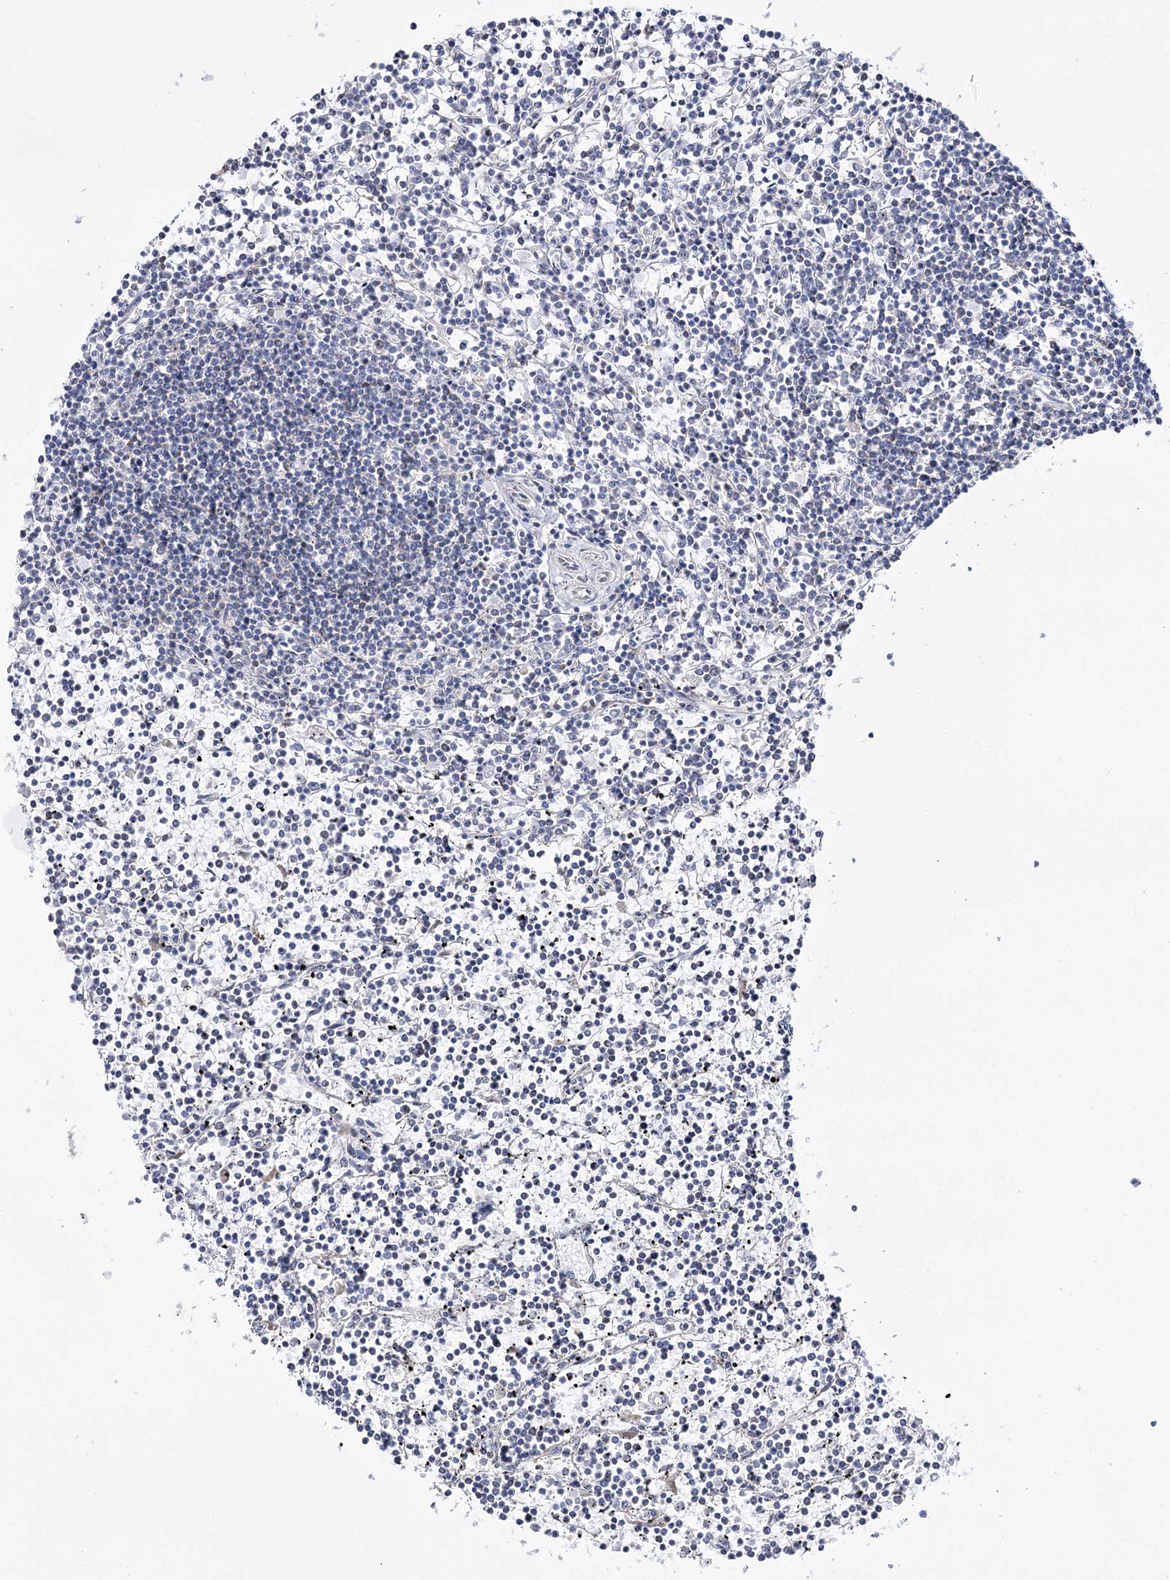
{"staining": {"intensity": "negative", "quantity": "none", "location": "none"}, "tissue": "lymphoma", "cell_type": "Tumor cells", "image_type": "cancer", "snomed": [{"axis": "morphology", "description": "Malignant lymphoma, non-Hodgkin's type, Low grade"}, {"axis": "topography", "description": "Spleen"}], "caption": "Protein analysis of low-grade malignant lymphoma, non-Hodgkin's type demonstrates no significant positivity in tumor cells.", "gene": "METTL5", "patient": {"sex": "female", "age": 19}}